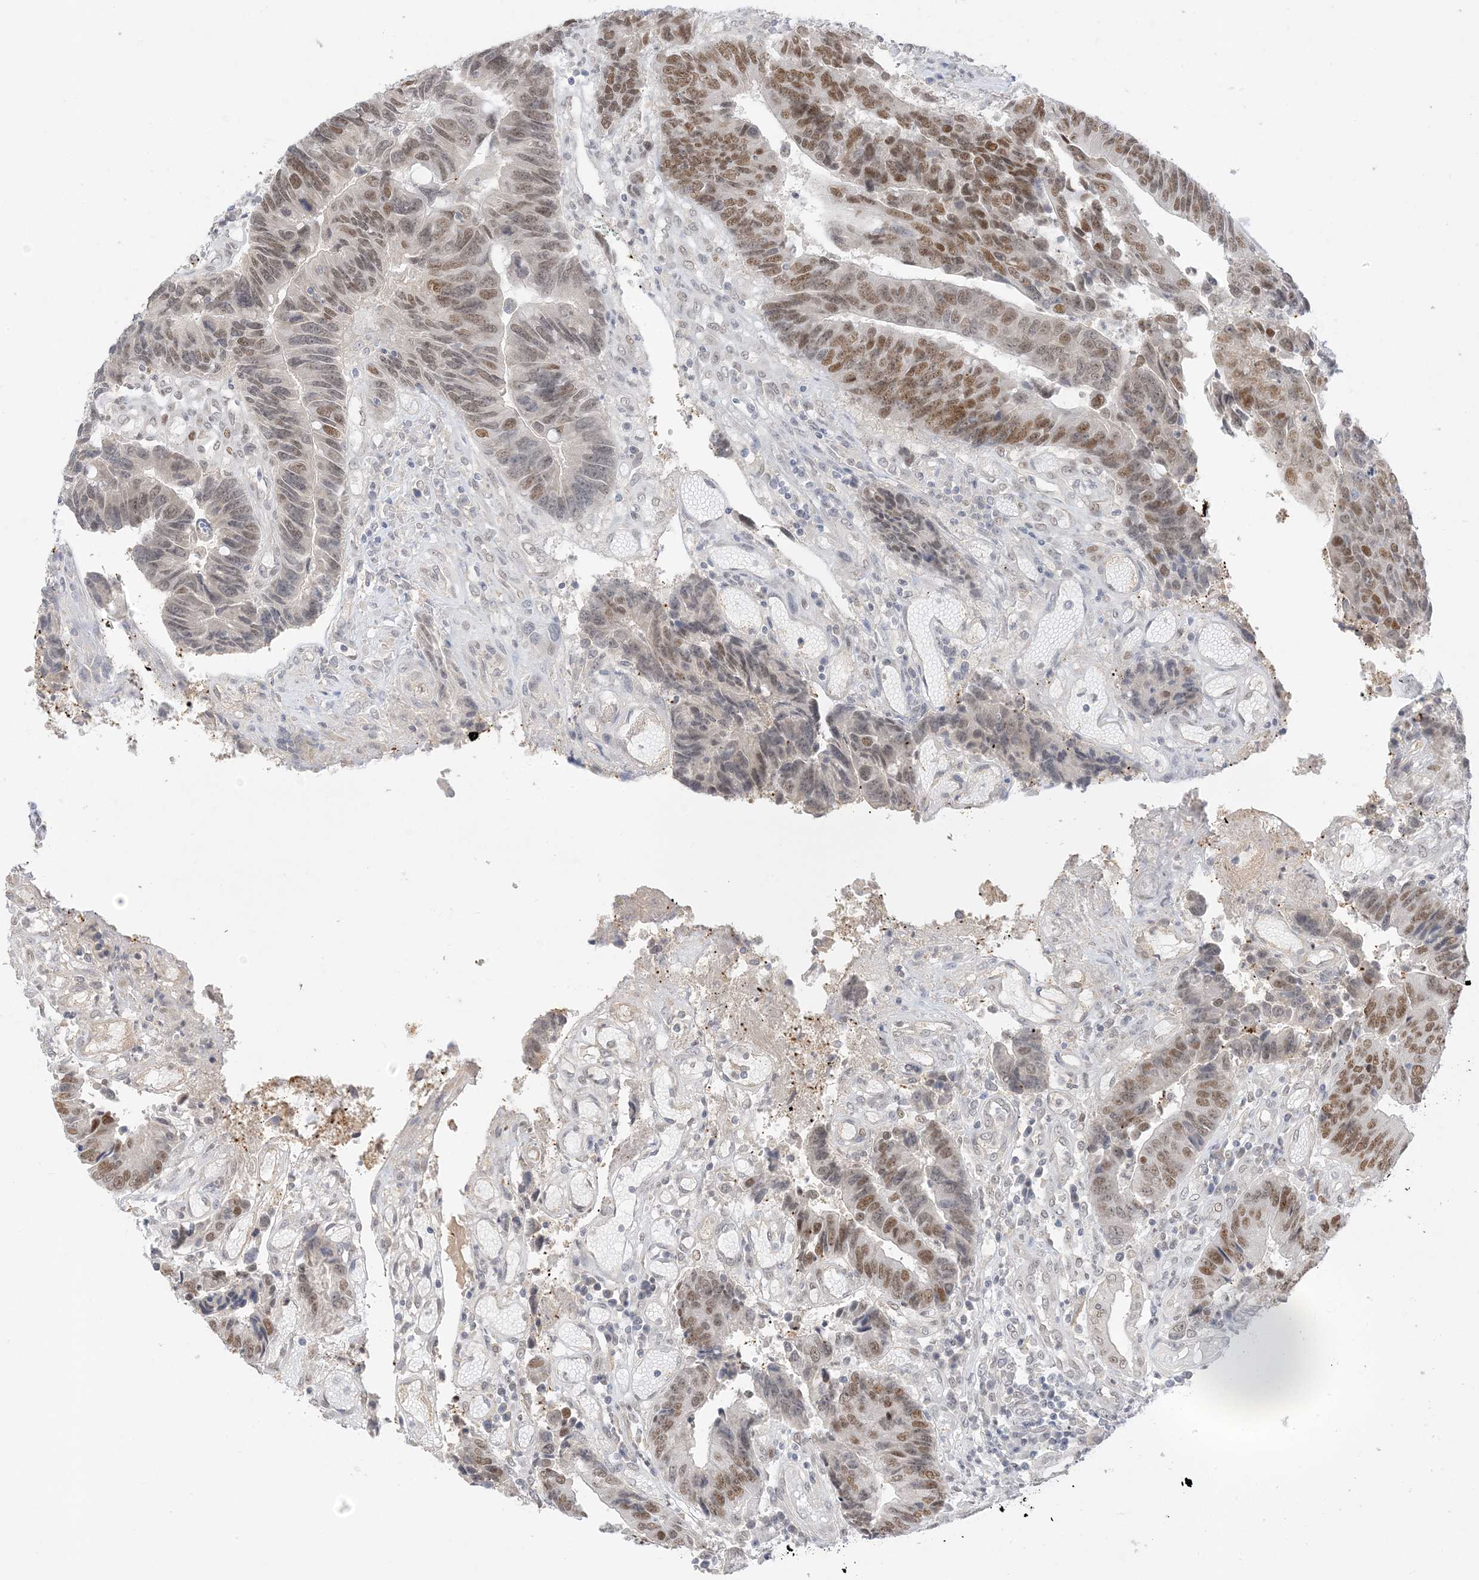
{"staining": {"intensity": "moderate", "quantity": ">75%", "location": "nuclear"}, "tissue": "colorectal cancer", "cell_type": "Tumor cells", "image_type": "cancer", "snomed": [{"axis": "morphology", "description": "Adenocarcinoma, NOS"}, {"axis": "topography", "description": "Rectum"}], "caption": "Human colorectal cancer (adenocarcinoma) stained with a protein marker exhibits moderate staining in tumor cells.", "gene": "MSL3", "patient": {"sex": "male", "age": 84}}